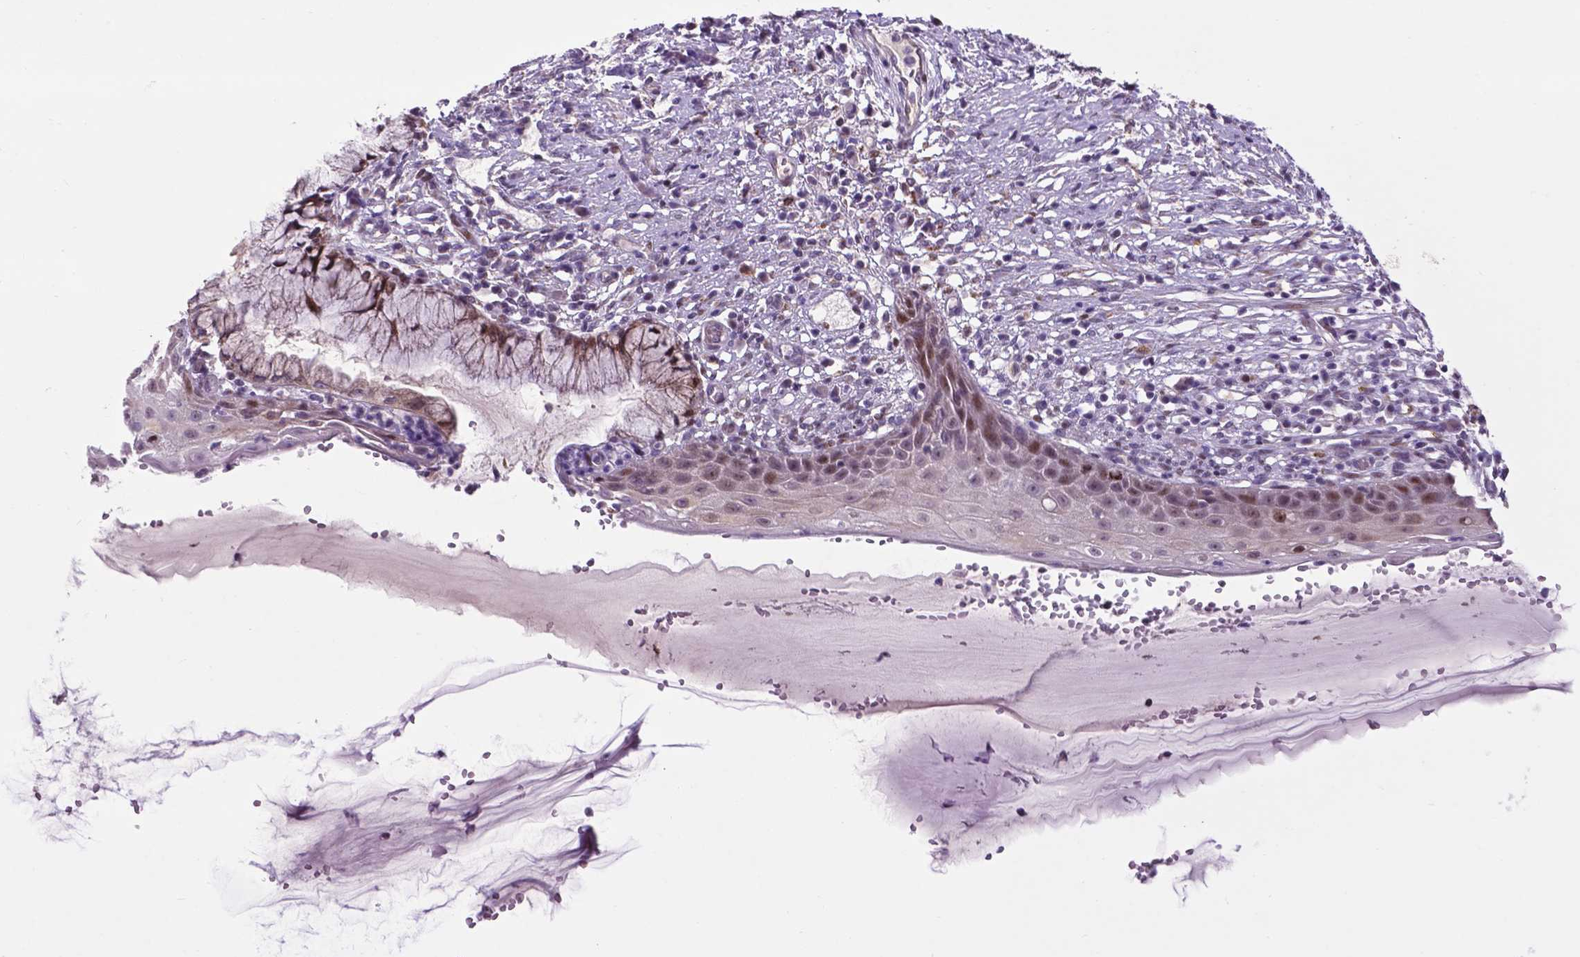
{"staining": {"intensity": "weak", "quantity": "<25%", "location": "cytoplasmic/membranous"}, "tissue": "cervix", "cell_type": "Glandular cells", "image_type": "normal", "snomed": [{"axis": "morphology", "description": "Normal tissue, NOS"}, {"axis": "topography", "description": "Cervix"}], "caption": "A histopathology image of cervix stained for a protein reveals no brown staining in glandular cells. (DAB (3,3'-diaminobenzidine) IHC, high magnification).", "gene": "SMAD2", "patient": {"sex": "female", "age": 37}}